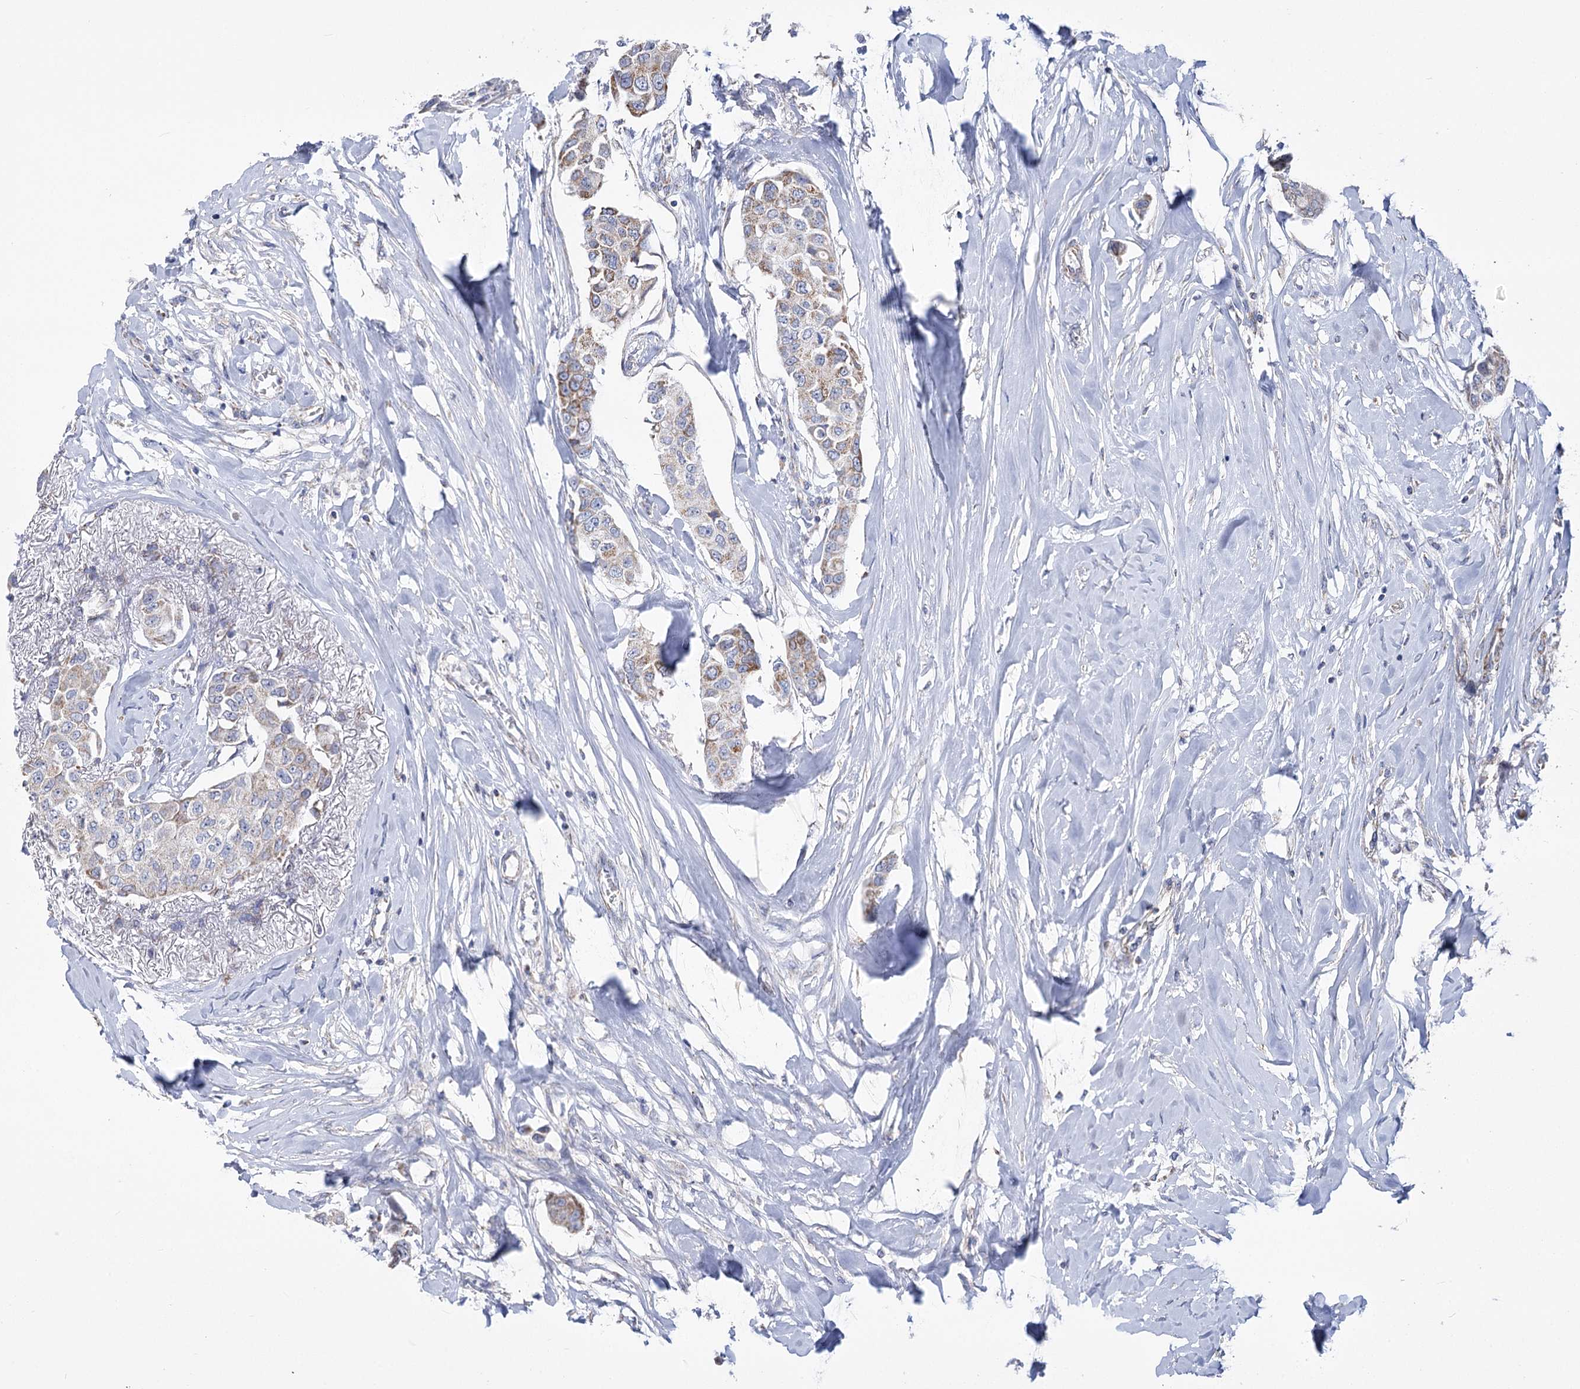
{"staining": {"intensity": "moderate", "quantity": "<25%", "location": "cytoplasmic/membranous"}, "tissue": "breast cancer", "cell_type": "Tumor cells", "image_type": "cancer", "snomed": [{"axis": "morphology", "description": "Duct carcinoma"}, {"axis": "topography", "description": "Breast"}], "caption": "Infiltrating ductal carcinoma (breast) stained with a protein marker reveals moderate staining in tumor cells.", "gene": "PDHB", "patient": {"sex": "female", "age": 80}}